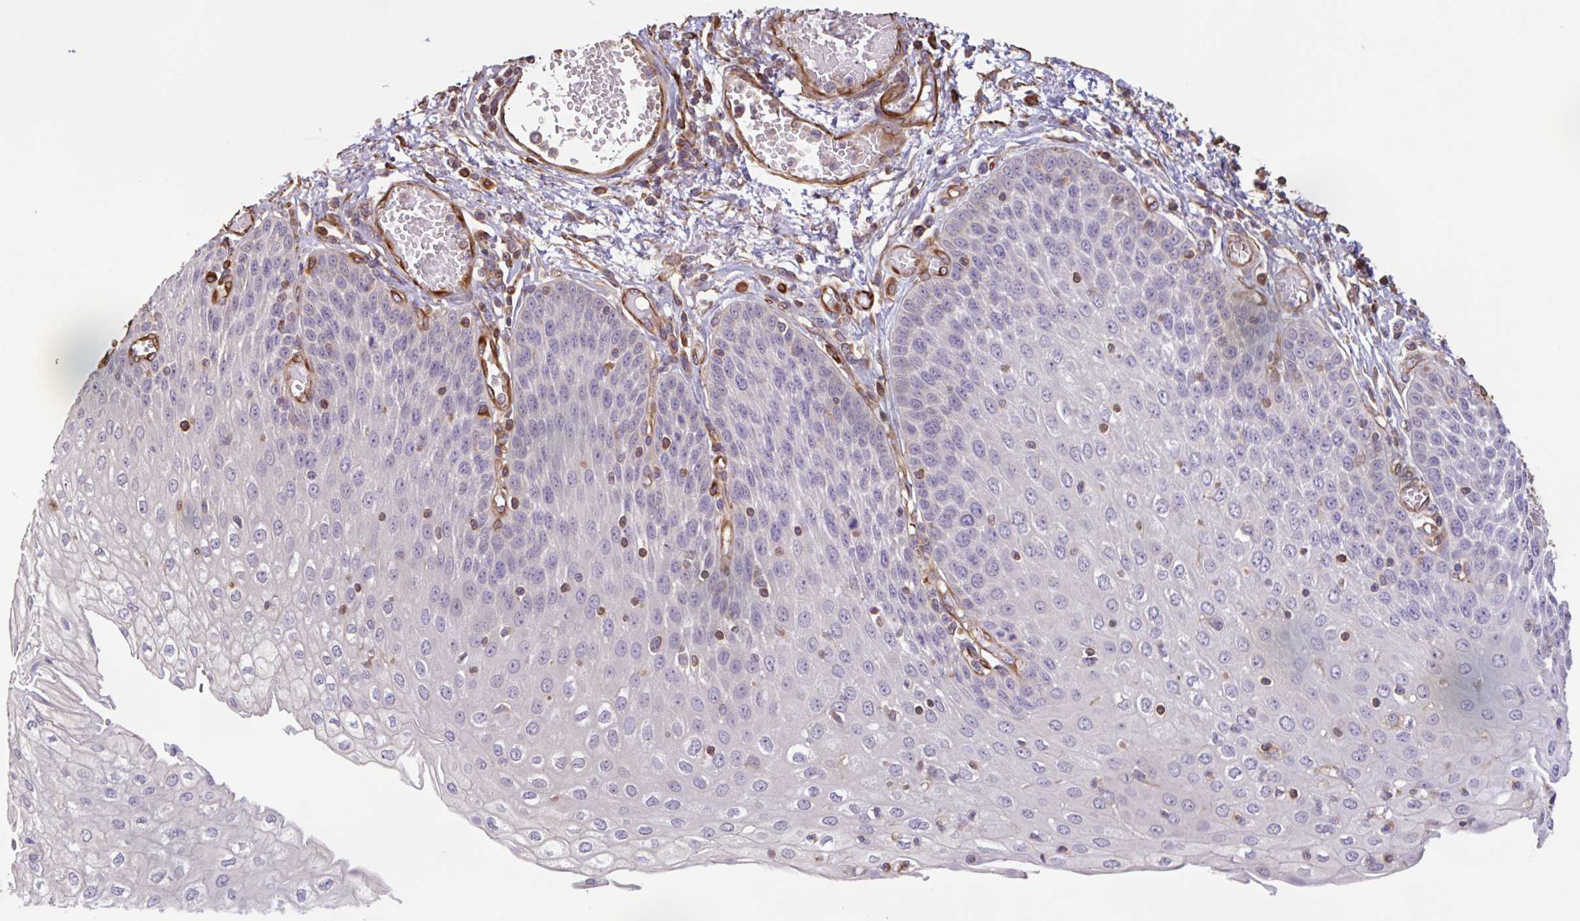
{"staining": {"intensity": "weak", "quantity": "<25%", "location": "cytoplasmic/membranous"}, "tissue": "esophagus", "cell_type": "Squamous epithelial cells", "image_type": "normal", "snomed": [{"axis": "morphology", "description": "Normal tissue, NOS"}, {"axis": "morphology", "description": "Adenocarcinoma, NOS"}, {"axis": "topography", "description": "Esophagus"}], "caption": "Immunohistochemistry (IHC) of benign human esophagus reveals no staining in squamous epithelial cells. (Stains: DAB IHC with hematoxylin counter stain, Microscopy: brightfield microscopy at high magnification).", "gene": "ZNF790", "patient": {"sex": "male", "age": 81}}